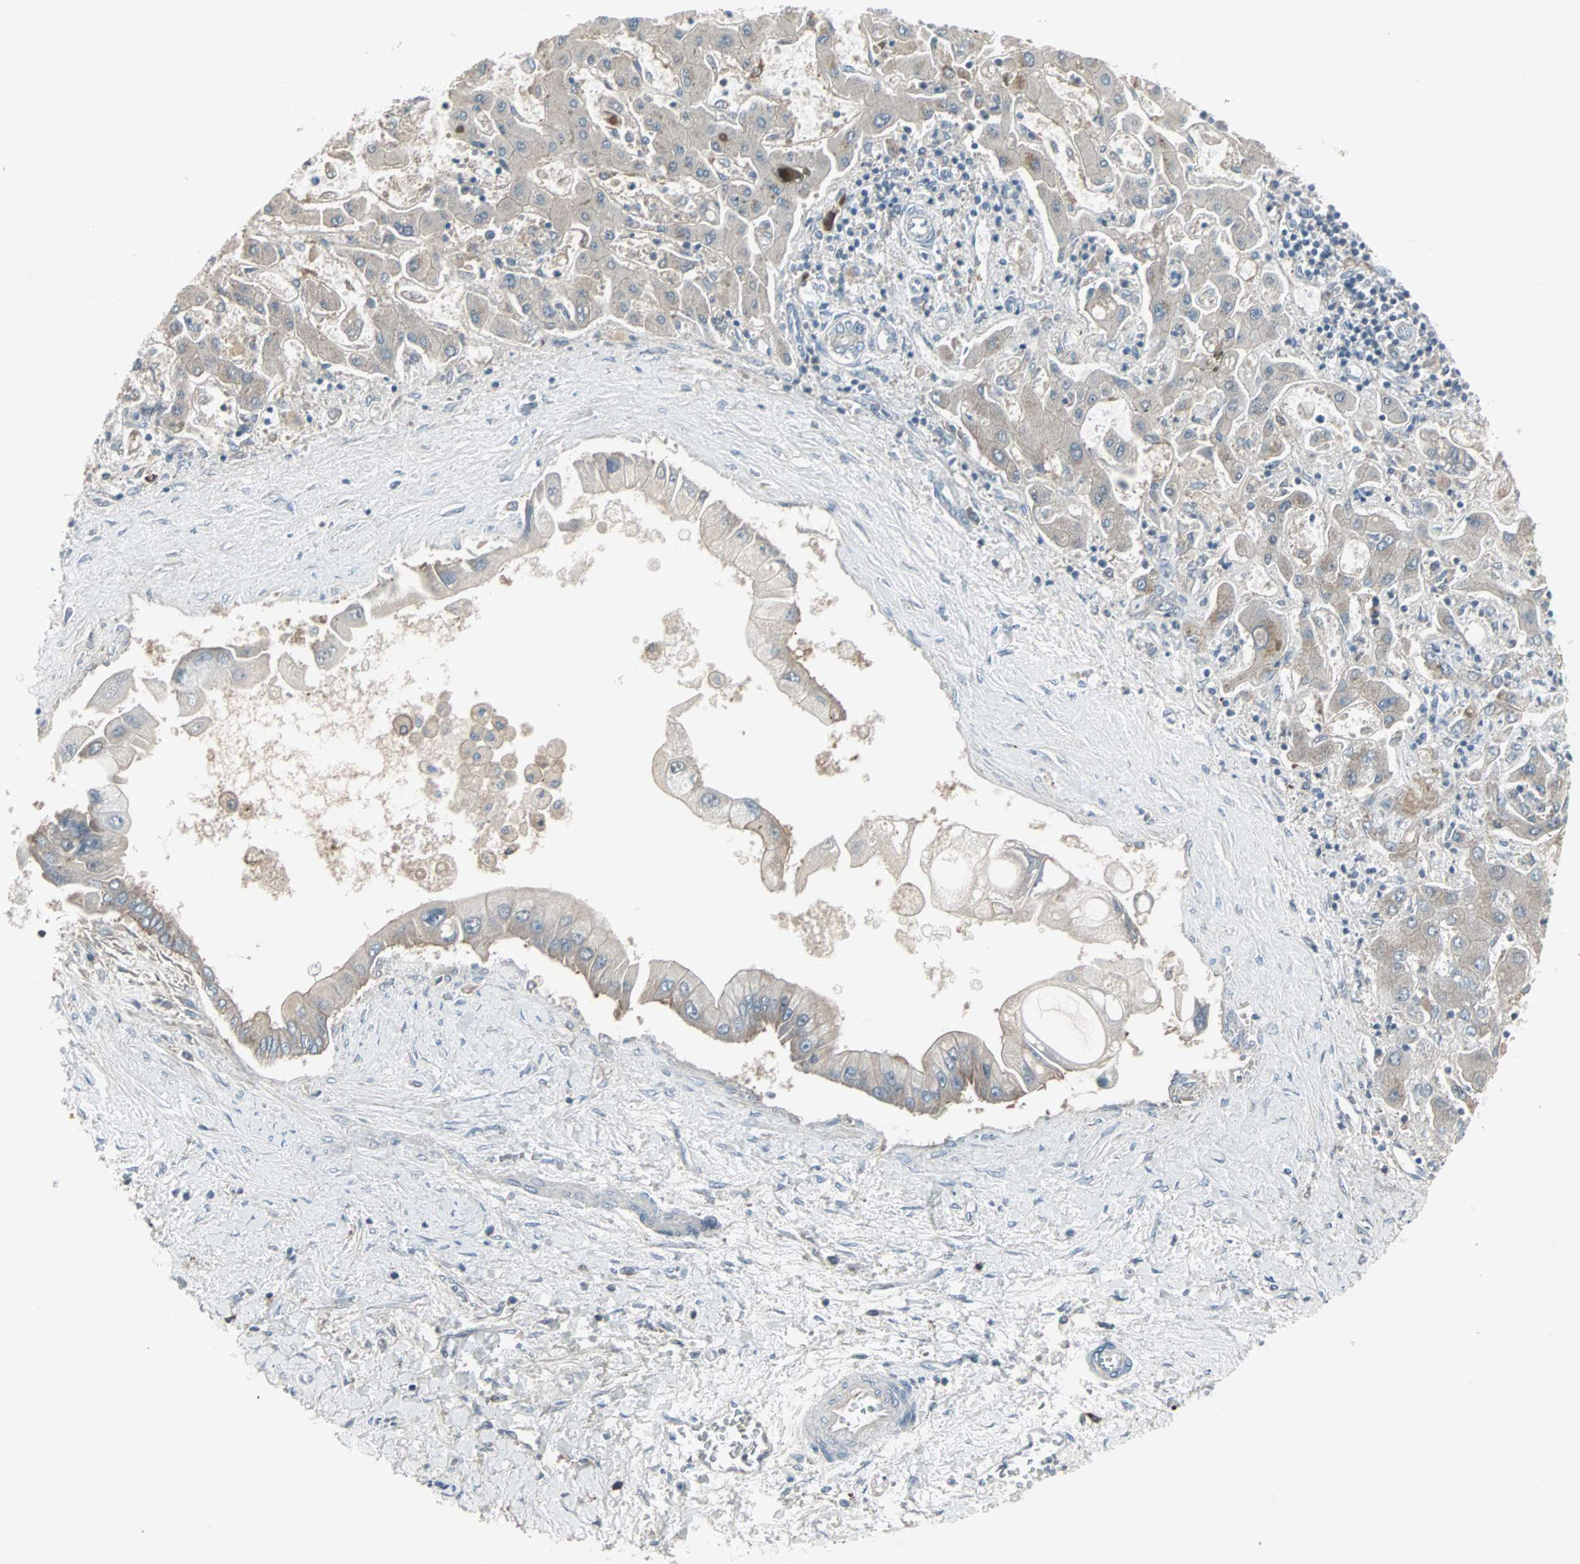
{"staining": {"intensity": "weak", "quantity": "25%-75%", "location": "cytoplasmic/membranous"}, "tissue": "liver cancer", "cell_type": "Tumor cells", "image_type": "cancer", "snomed": [{"axis": "morphology", "description": "Cholangiocarcinoma"}, {"axis": "topography", "description": "Liver"}], "caption": "About 25%-75% of tumor cells in liver cancer (cholangiocarcinoma) demonstrate weak cytoplasmic/membranous protein staining as visualized by brown immunohistochemical staining.", "gene": "ZSCAN32", "patient": {"sex": "male", "age": 50}}